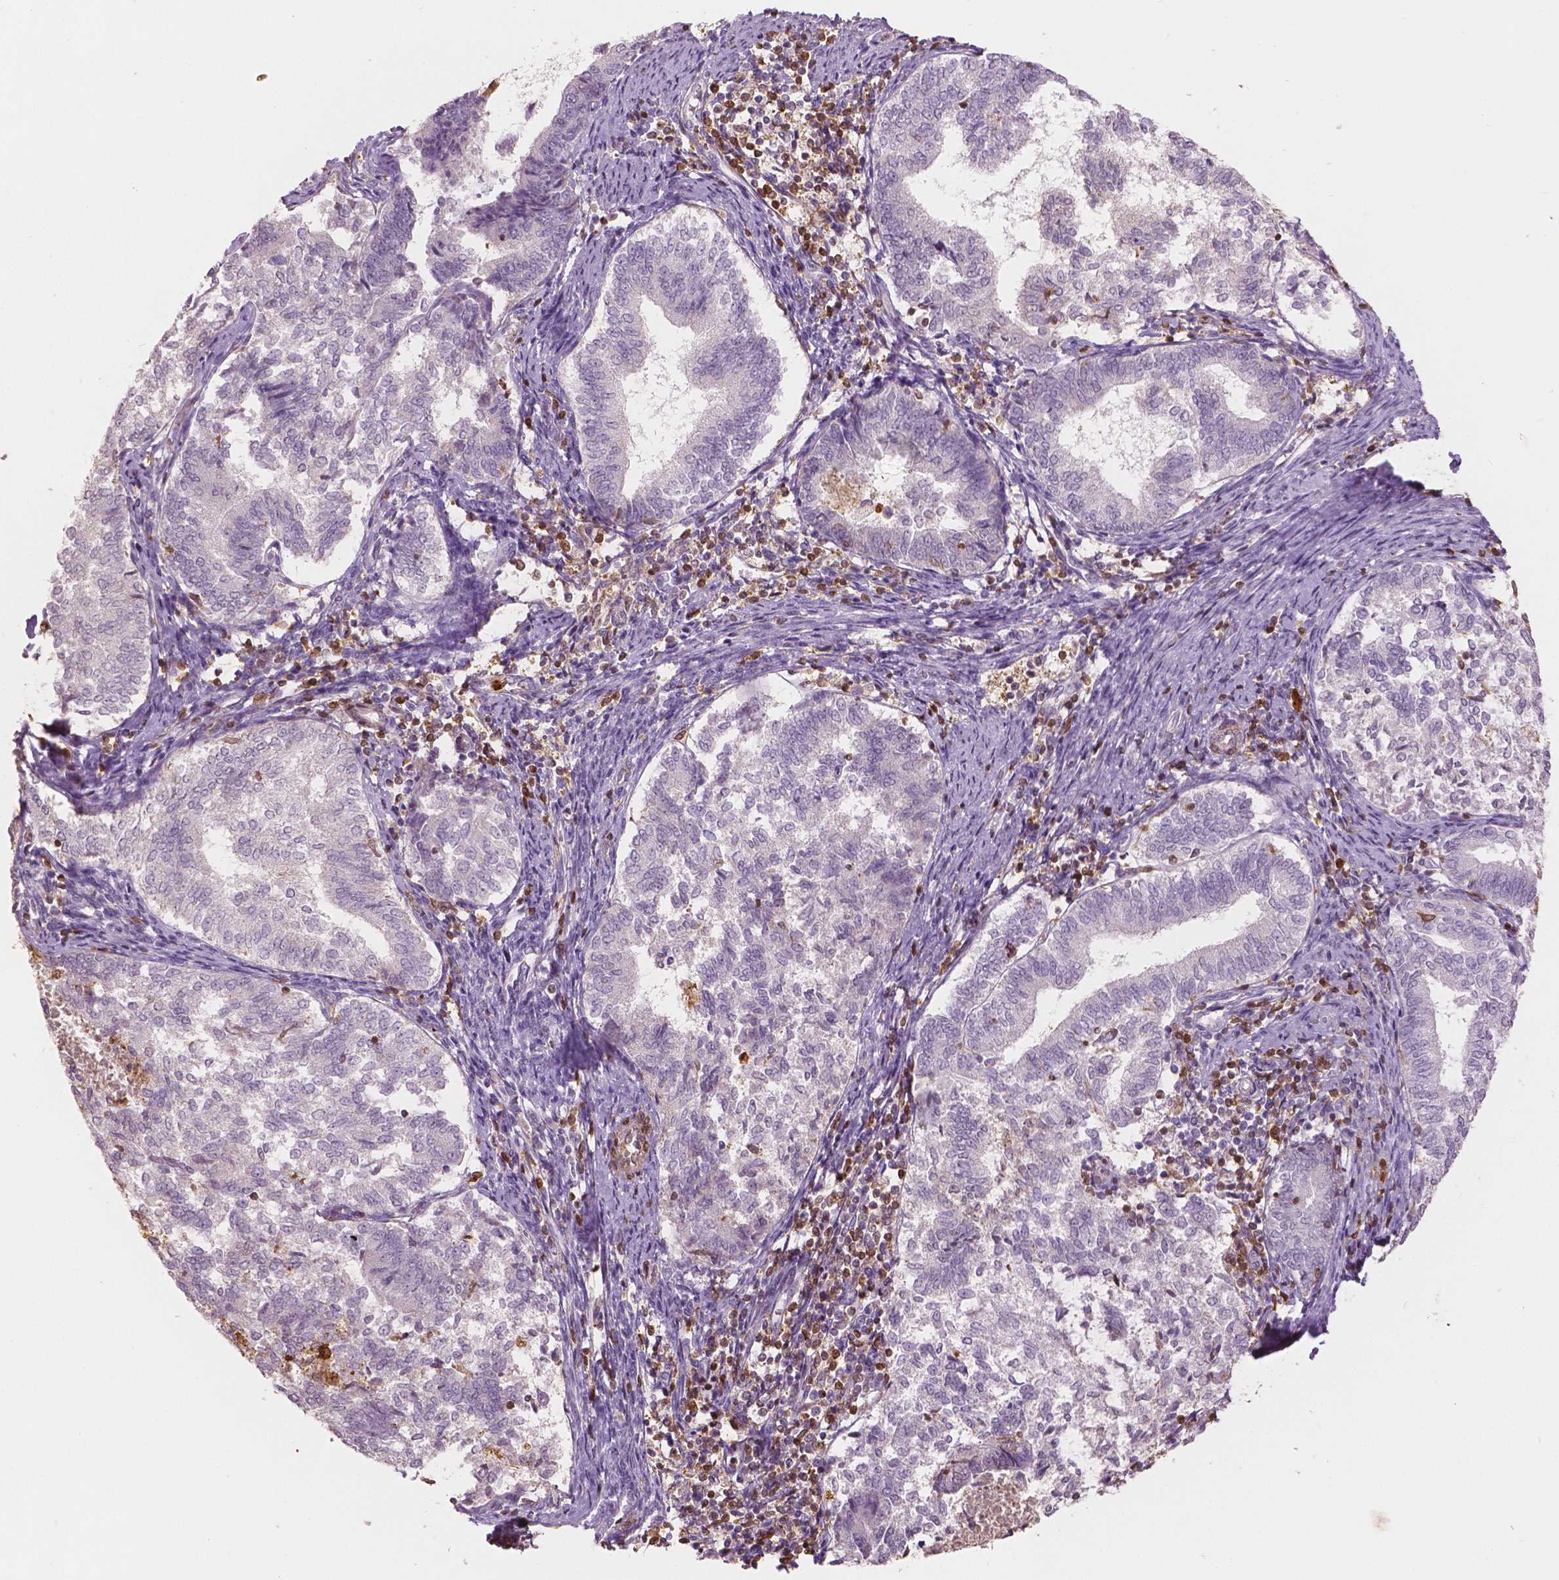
{"staining": {"intensity": "negative", "quantity": "none", "location": "none"}, "tissue": "endometrial cancer", "cell_type": "Tumor cells", "image_type": "cancer", "snomed": [{"axis": "morphology", "description": "Adenocarcinoma, NOS"}, {"axis": "topography", "description": "Endometrium"}], "caption": "Protein analysis of adenocarcinoma (endometrial) displays no significant expression in tumor cells. (Brightfield microscopy of DAB (3,3'-diaminobenzidine) immunohistochemistry at high magnification).", "gene": "S100A4", "patient": {"sex": "female", "age": 65}}